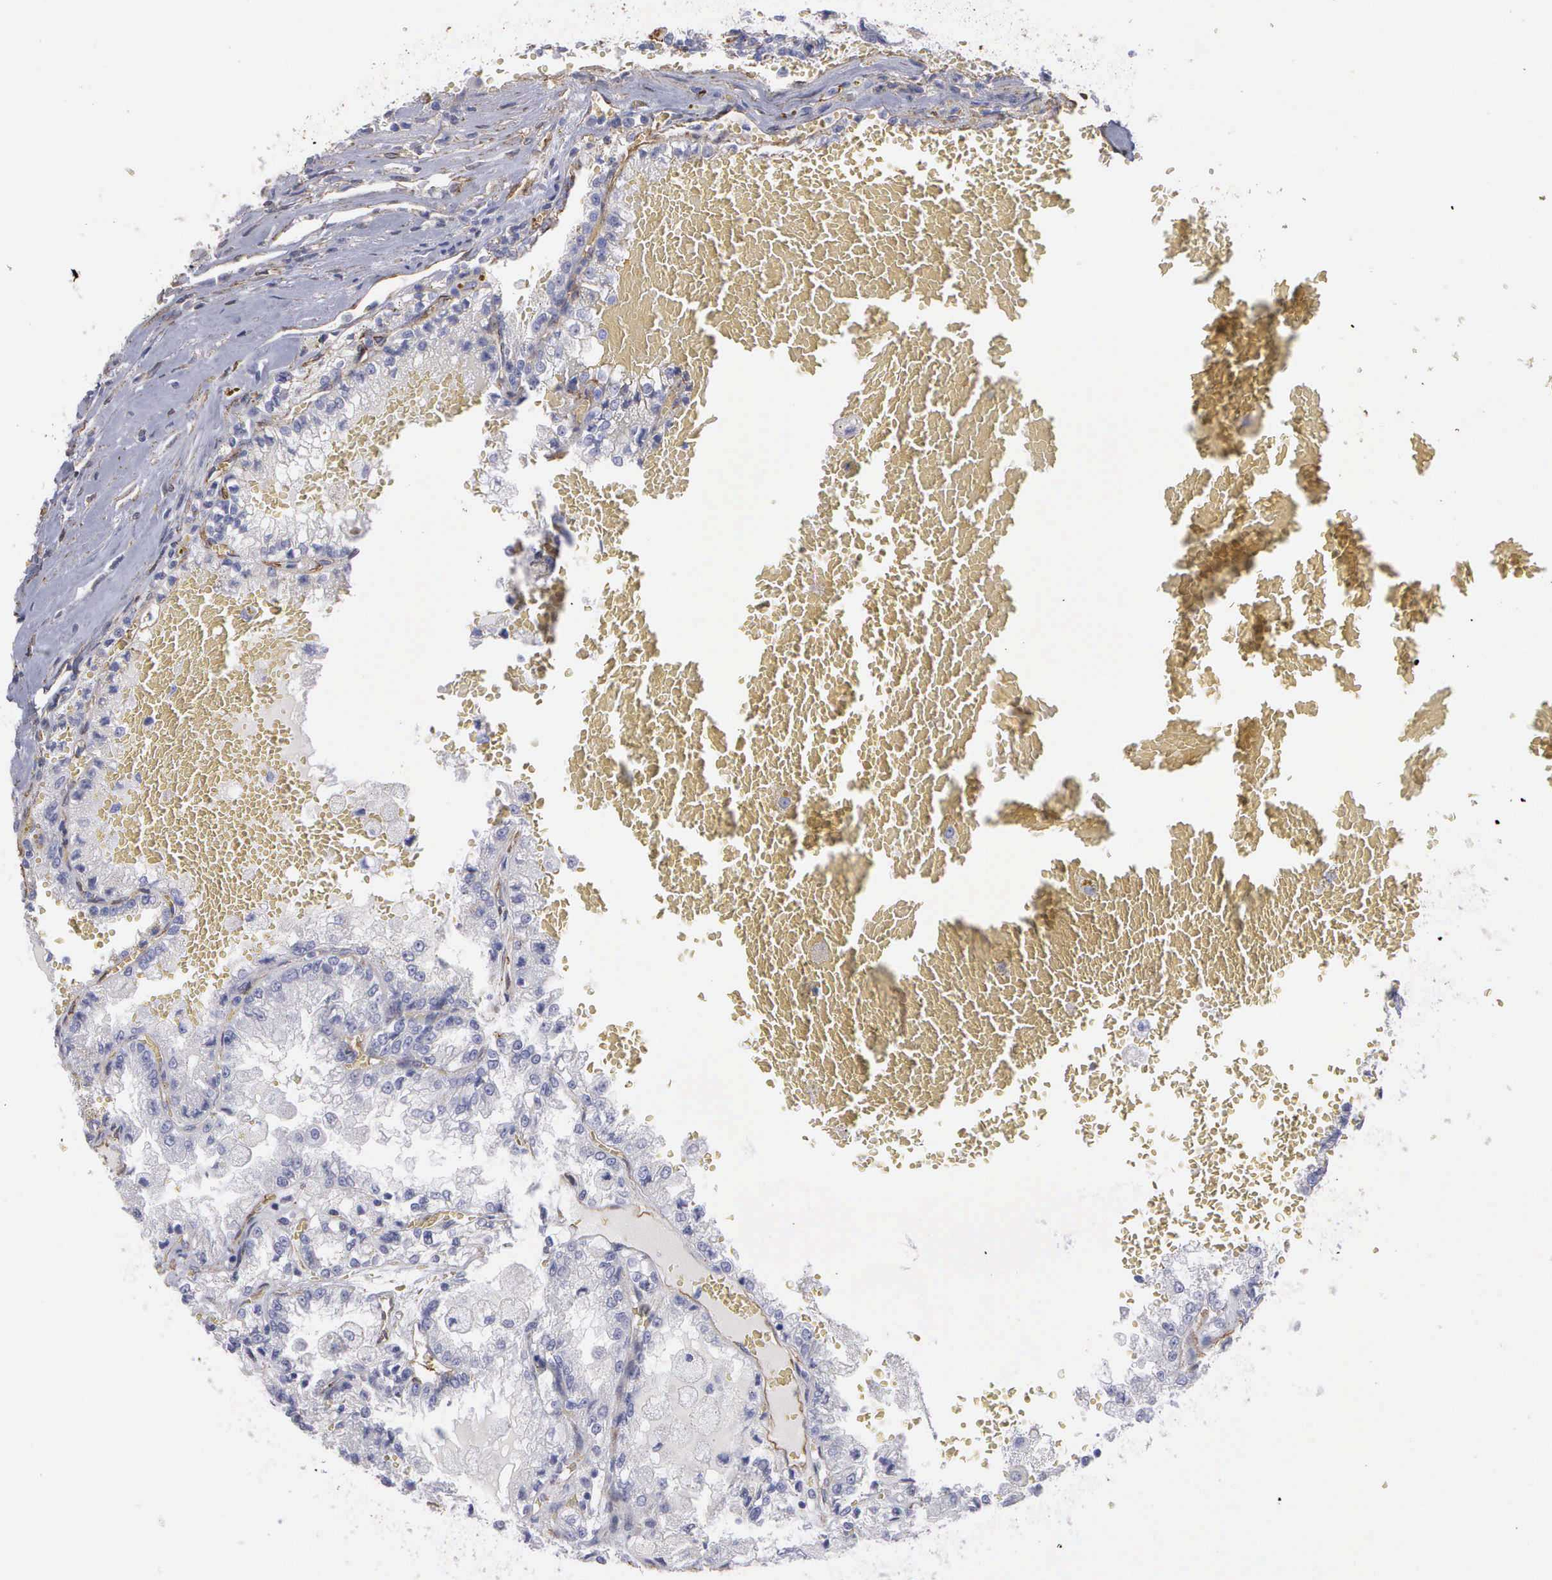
{"staining": {"intensity": "negative", "quantity": "none", "location": "none"}, "tissue": "renal cancer", "cell_type": "Tumor cells", "image_type": "cancer", "snomed": [{"axis": "morphology", "description": "Adenocarcinoma, NOS"}, {"axis": "topography", "description": "Kidney"}], "caption": "IHC of renal cancer demonstrates no staining in tumor cells. (Brightfield microscopy of DAB immunohistochemistry (IHC) at high magnification).", "gene": "MAGEB10", "patient": {"sex": "female", "age": 56}}